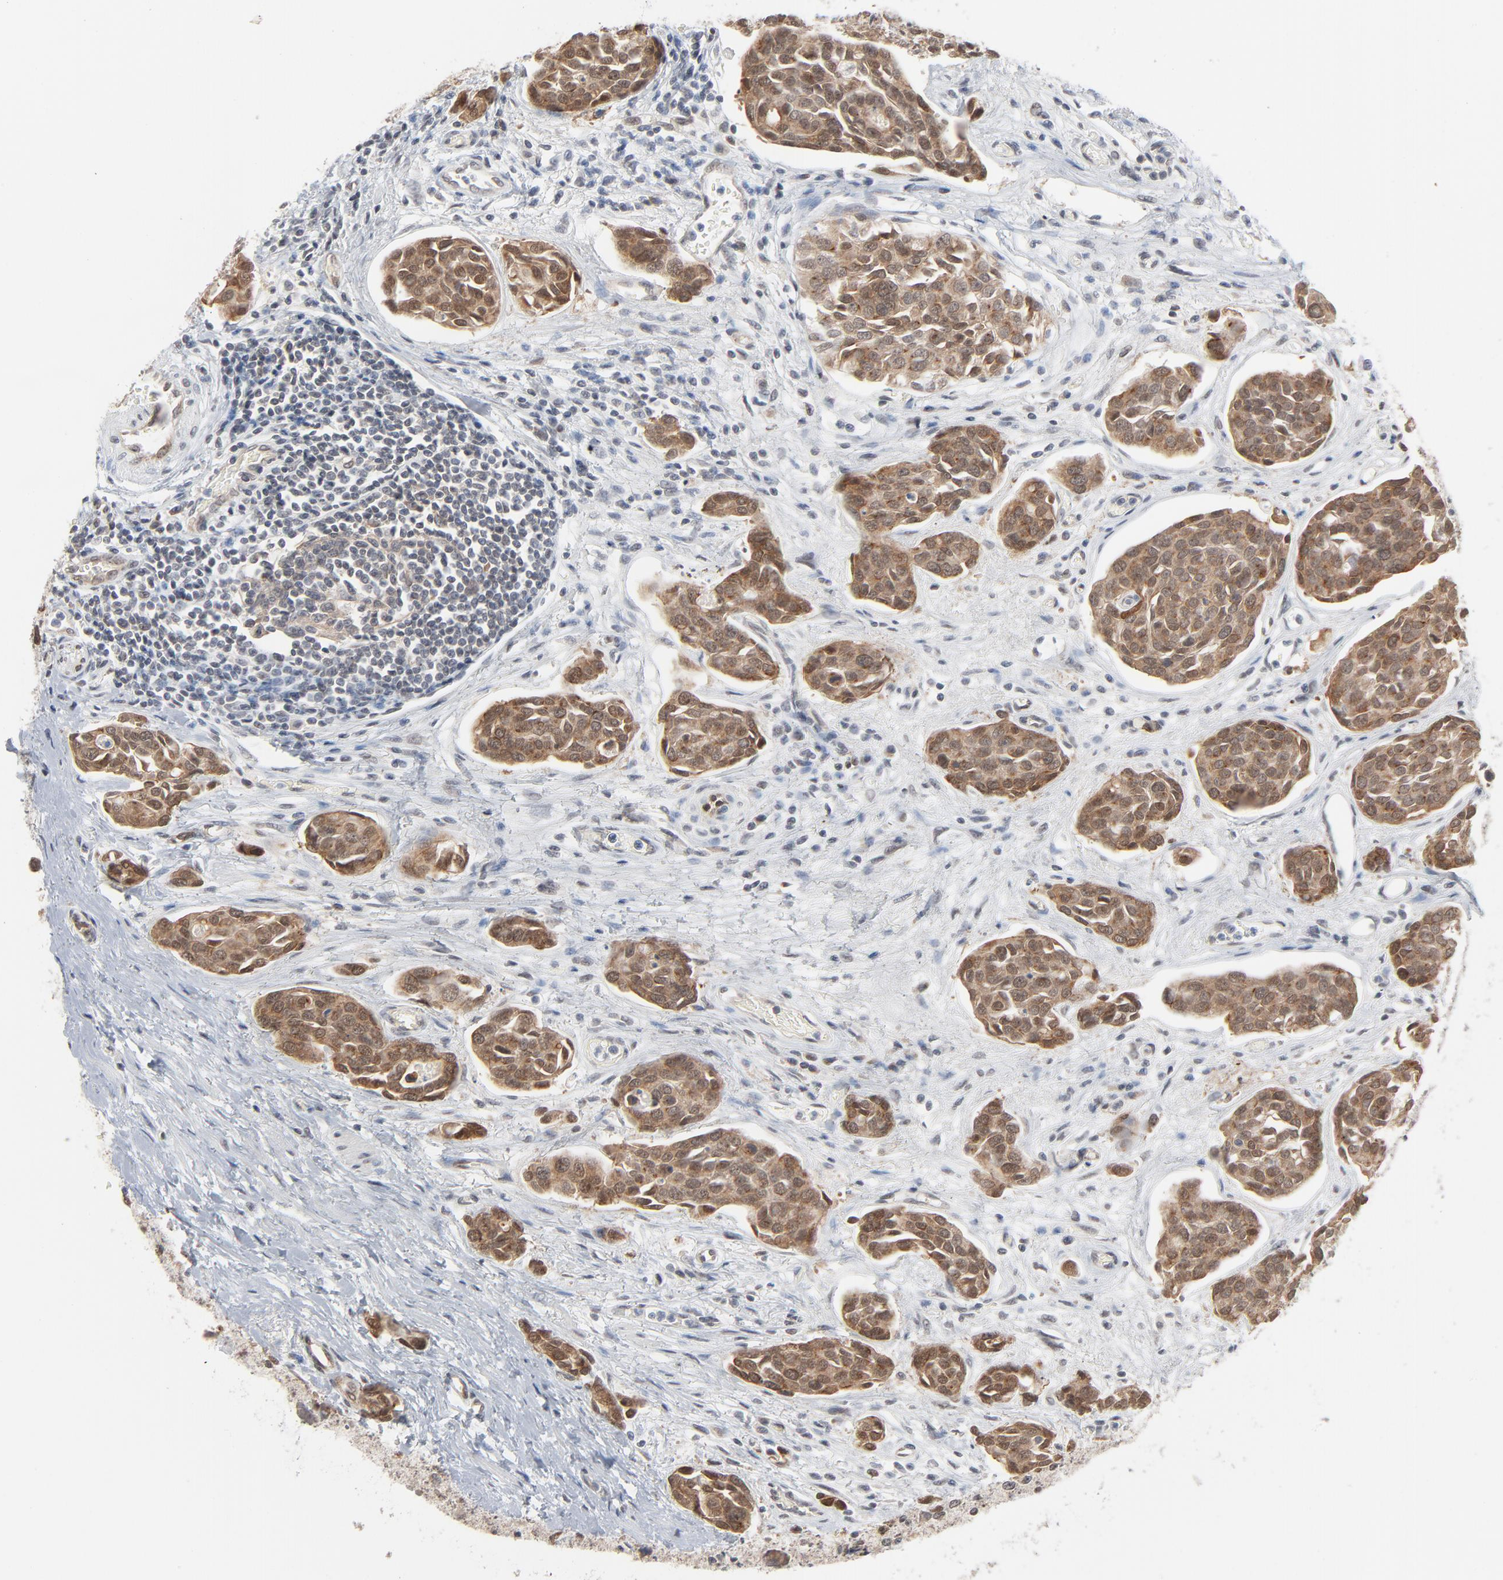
{"staining": {"intensity": "moderate", "quantity": ">75%", "location": "cytoplasmic/membranous,nuclear"}, "tissue": "urothelial cancer", "cell_type": "Tumor cells", "image_type": "cancer", "snomed": [{"axis": "morphology", "description": "Urothelial carcinoma, High grade"}, {"axis": "topography", "description": "Urinary bladder"}], "caption": "There is medium levels of moderate cytoplasmic/membranous and nuclear staining in tumor cells of urothelial carcinoma (high-grade), as demonstrated by immunohistochemical staining (brown color).", "gene": "ITPR3", "patient": {"sex": "male", "age": 78}}